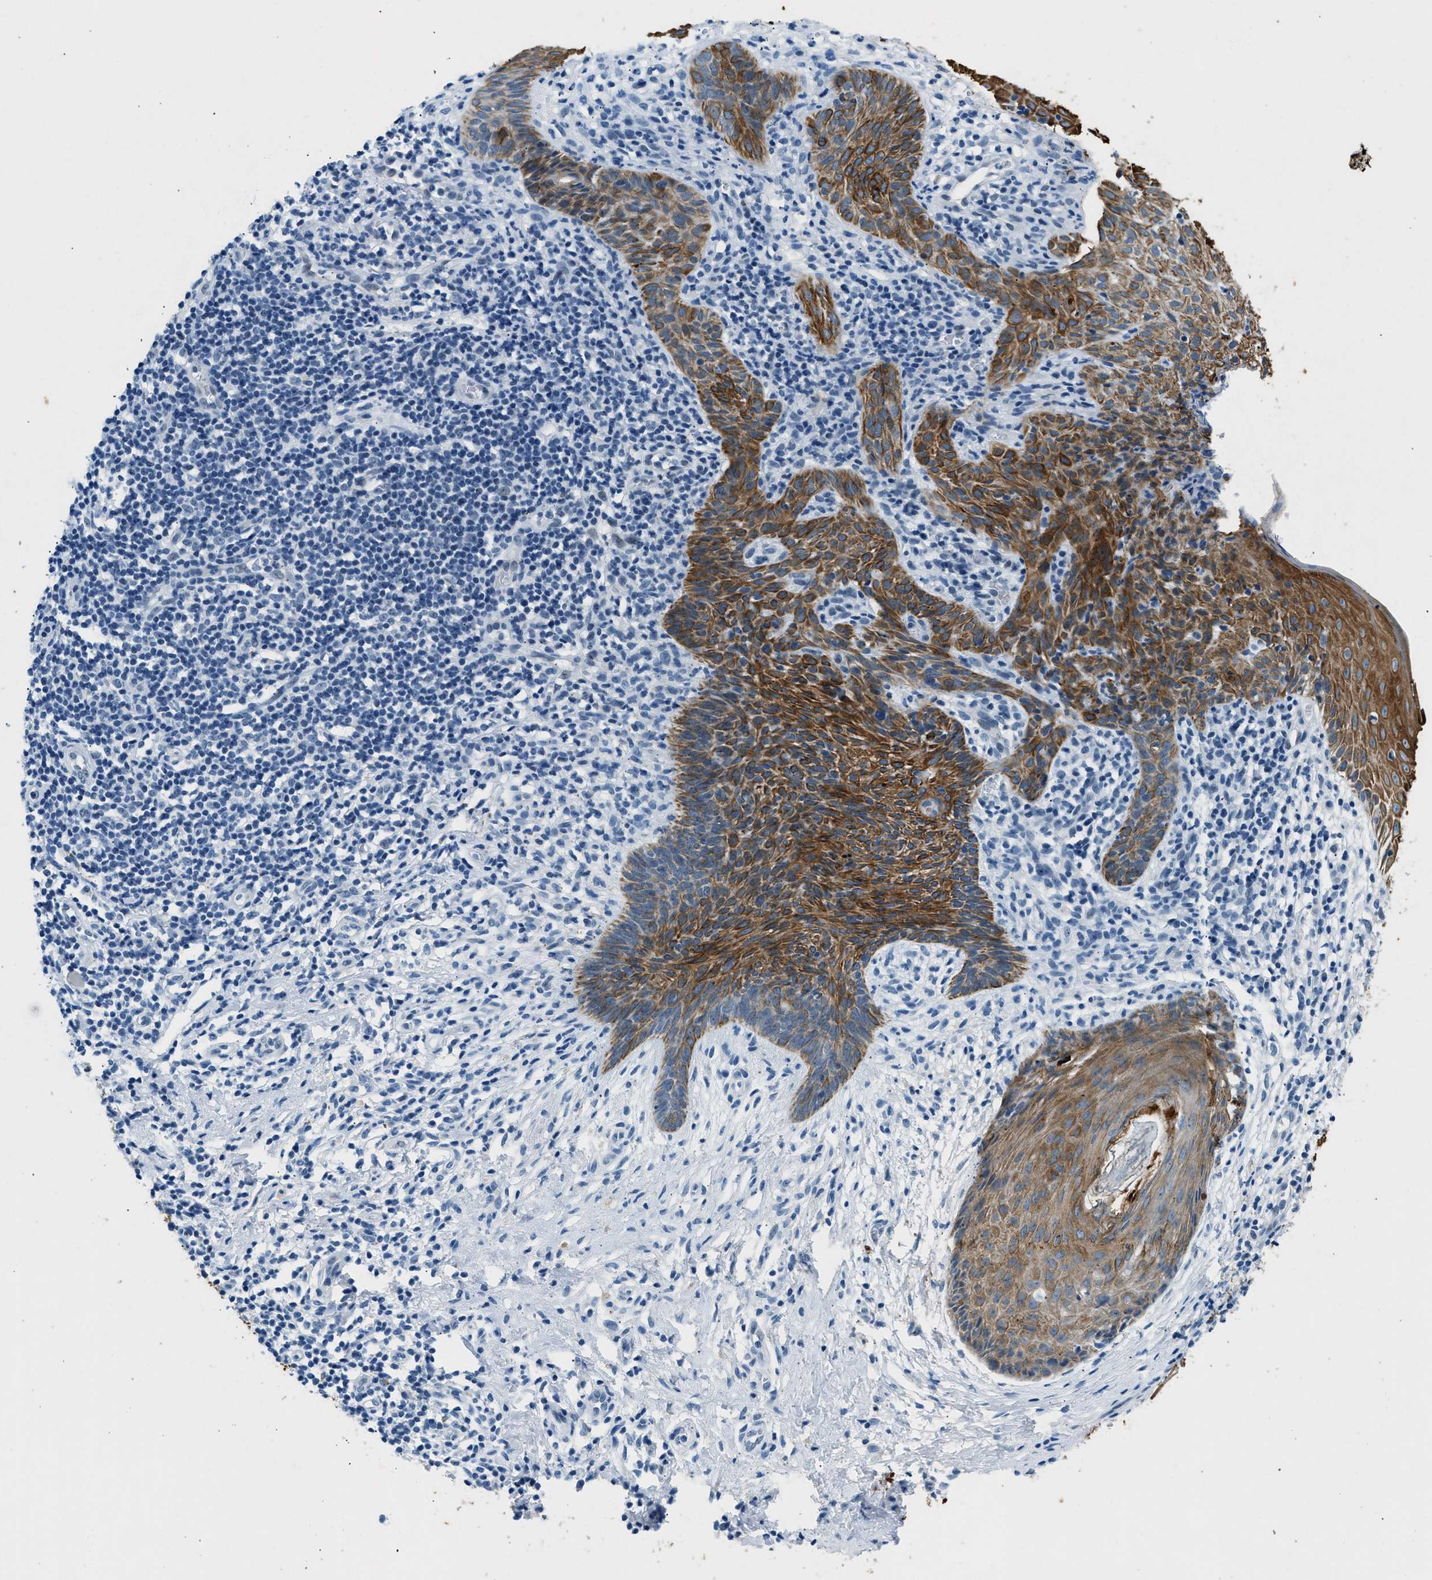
{"staining": {"intensity": "strong", "quantity": ">75%", "location": "cytoplasmic/membranous"}, "tissue": "skin cancer", "cell_type": "Tumor cells", "image_type": "cancer", "snomed": [{"axis": "morphology", "description": "Basal cell carcinoma"}, {"axis": "topography", "description": "Skin"}], "caption": "A high amount of strong cytoplasmic/membranous positivity is seen in approximately >75% of tumor cells in skin basal cell carcinoma tissue.", "gene": "CFAP20", "patient": {"sex": "male", "age": 60}}